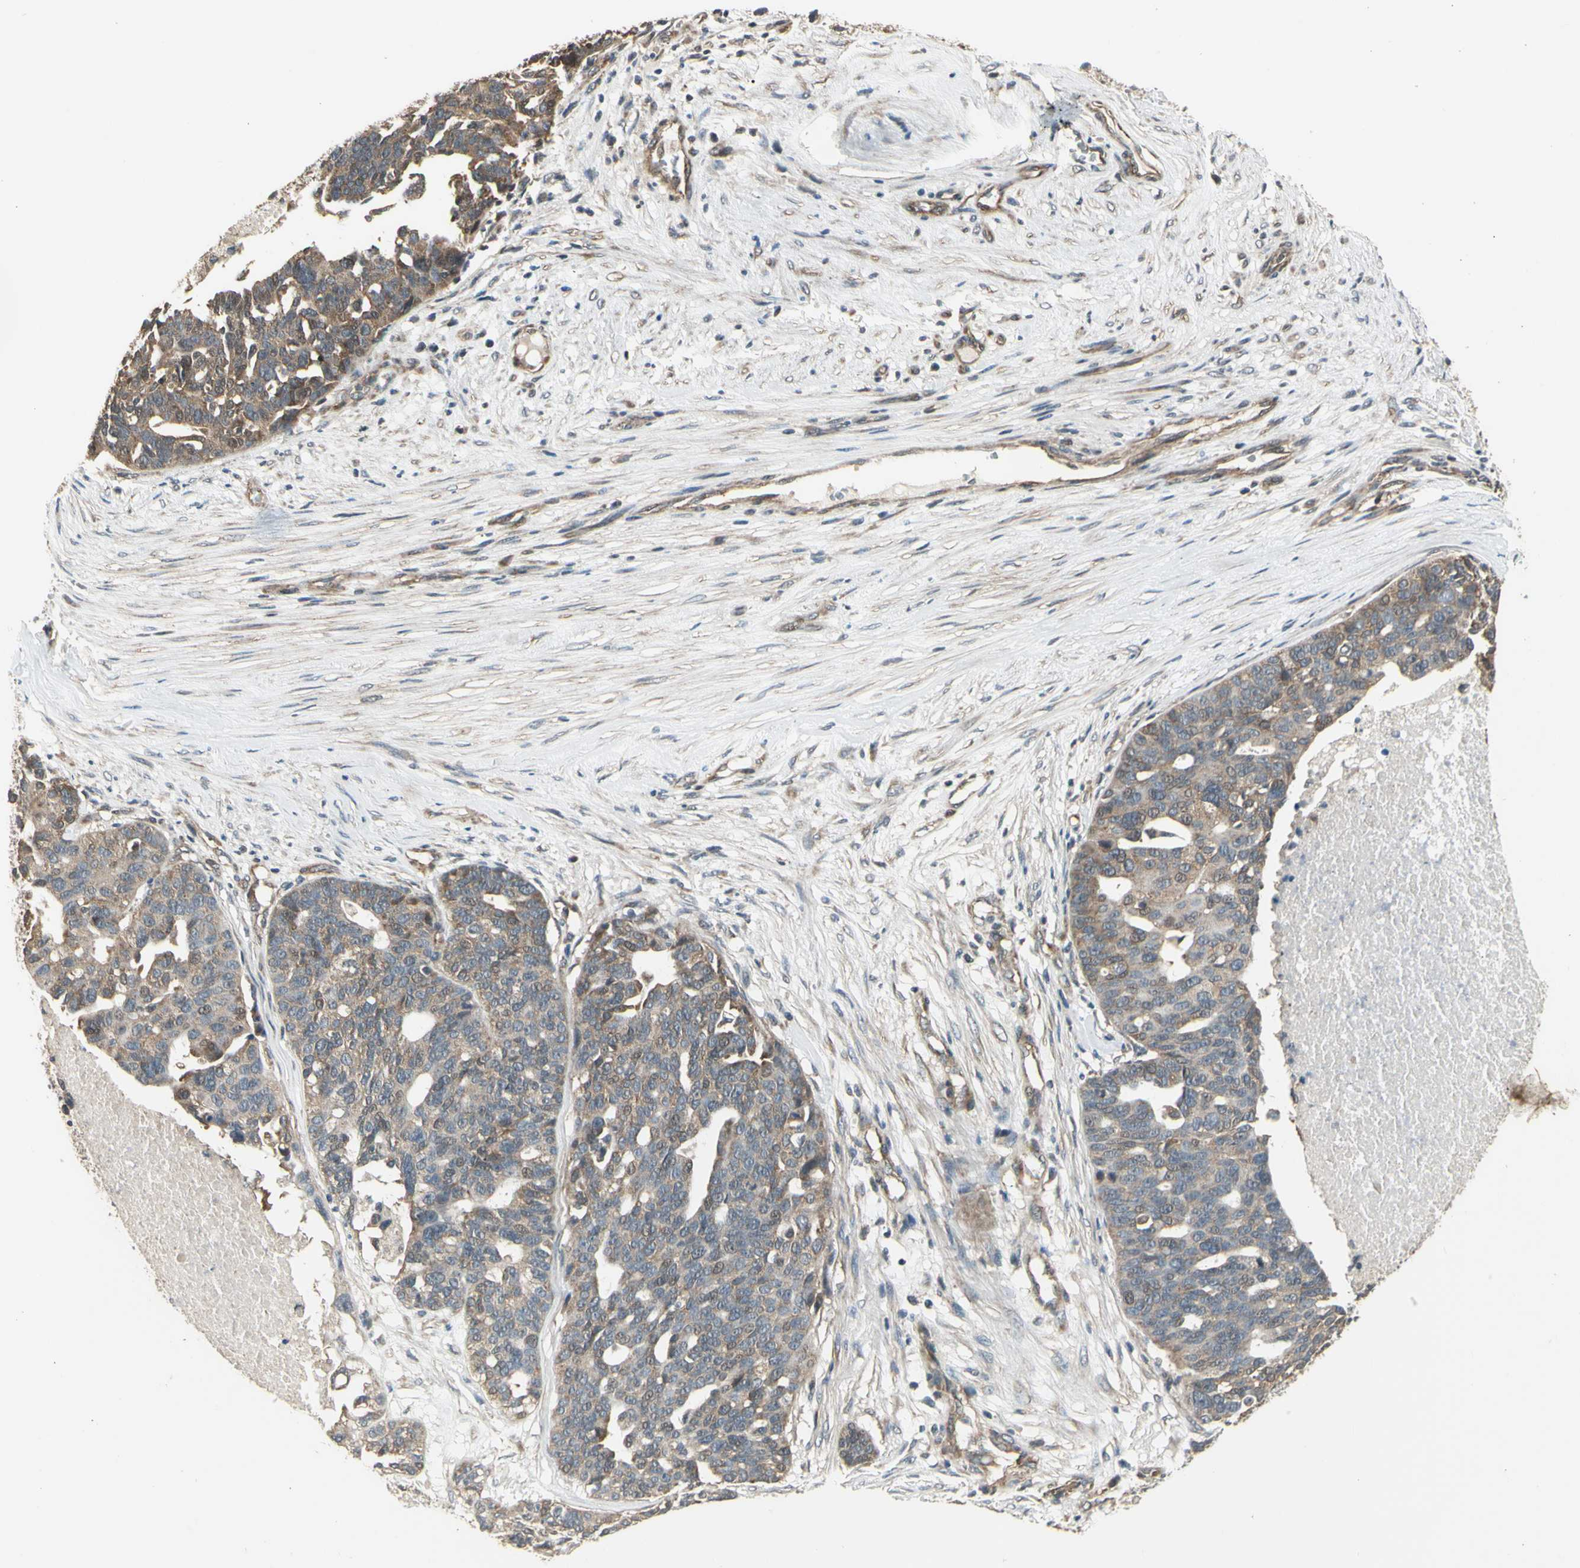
{"staining": {"intensity": "weak", "quantity": "25%-75%", "location": "cytoplasmic/membranous"}, "tissue": "ovarian cancer", "cell_type": "Tumor cells", "image_type": "cancer", "snomed": [{"axis": "morphology", "description": "Cystadenocarcinoma, serous, NOS"}, {"axis": "topography", "description": "Ovary"}], "caption": "Immunohistochemistry (IHC) staining of ovarian cancer (serous cystadenocarcinoma), which exhibits low levels of weak cytoplasmic/membranous positivity in approximately 25%-75% of tumor cells indicating weak cytoplasmic/membranous protein staining. The staining was performed using DAB (brown) for protein detection and nuclei were counterstained in hematoxylin (blue).", "gene": "EFNB2", "patient": {"sex": "female", "age": 59}}